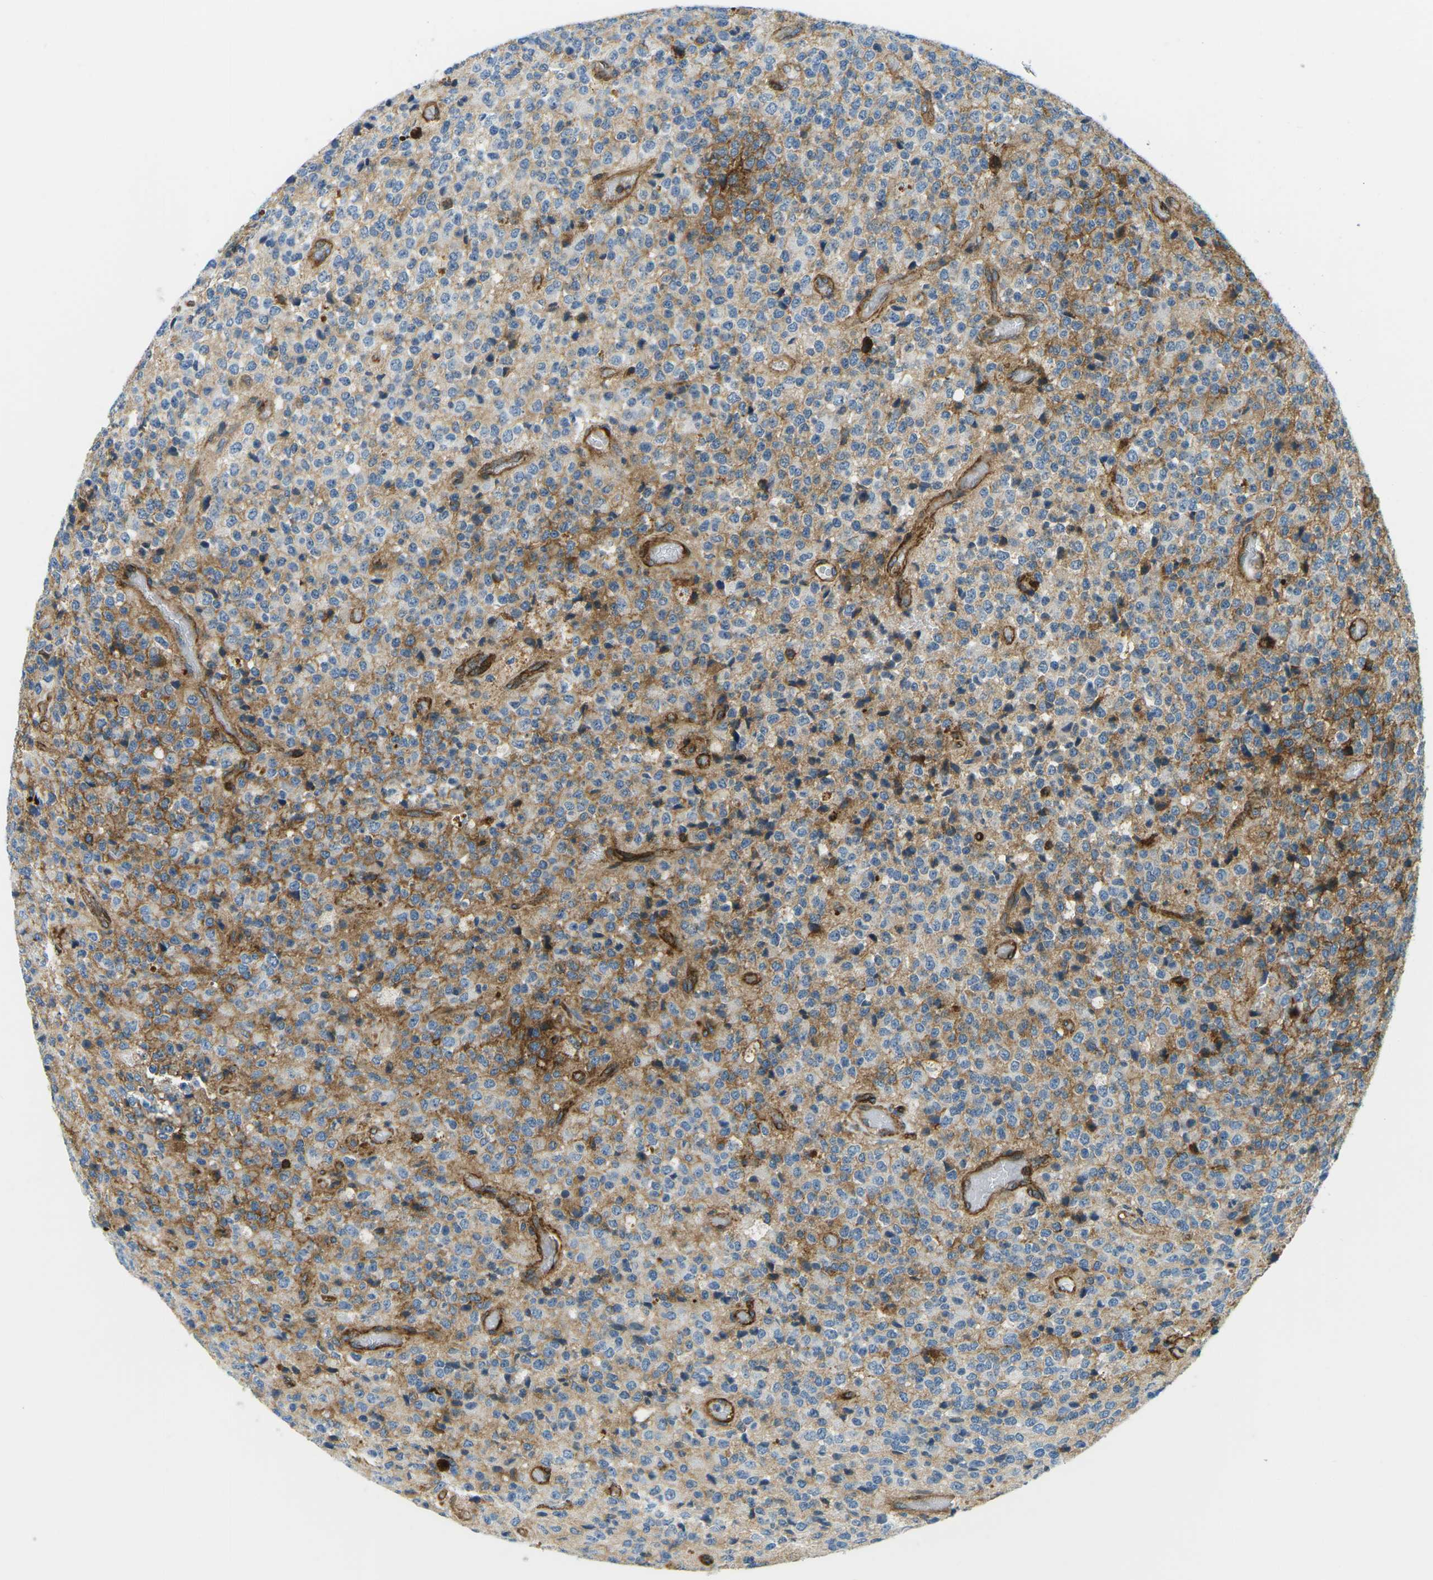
{"staining": {"intensity": "weak", "quantity": "25%-75%", "location": "cytoplasmic/membranous"}, "tissue": "glioma", "cell_type": "Tumor cells", "image_type": "cancer", "snomed": [{"axis": "morphology", "description": "Glioma, malignant, High grade"}, {"axis": "topography", "description": "pancreas cauda"}], "caption": "Tumor cells exhibit weak cytoplasmic/membranous expression in approximately 25%-75% of cells in glioma.", "gene": "HLA-B", "patient": {"sex": "male", "age": 60}}